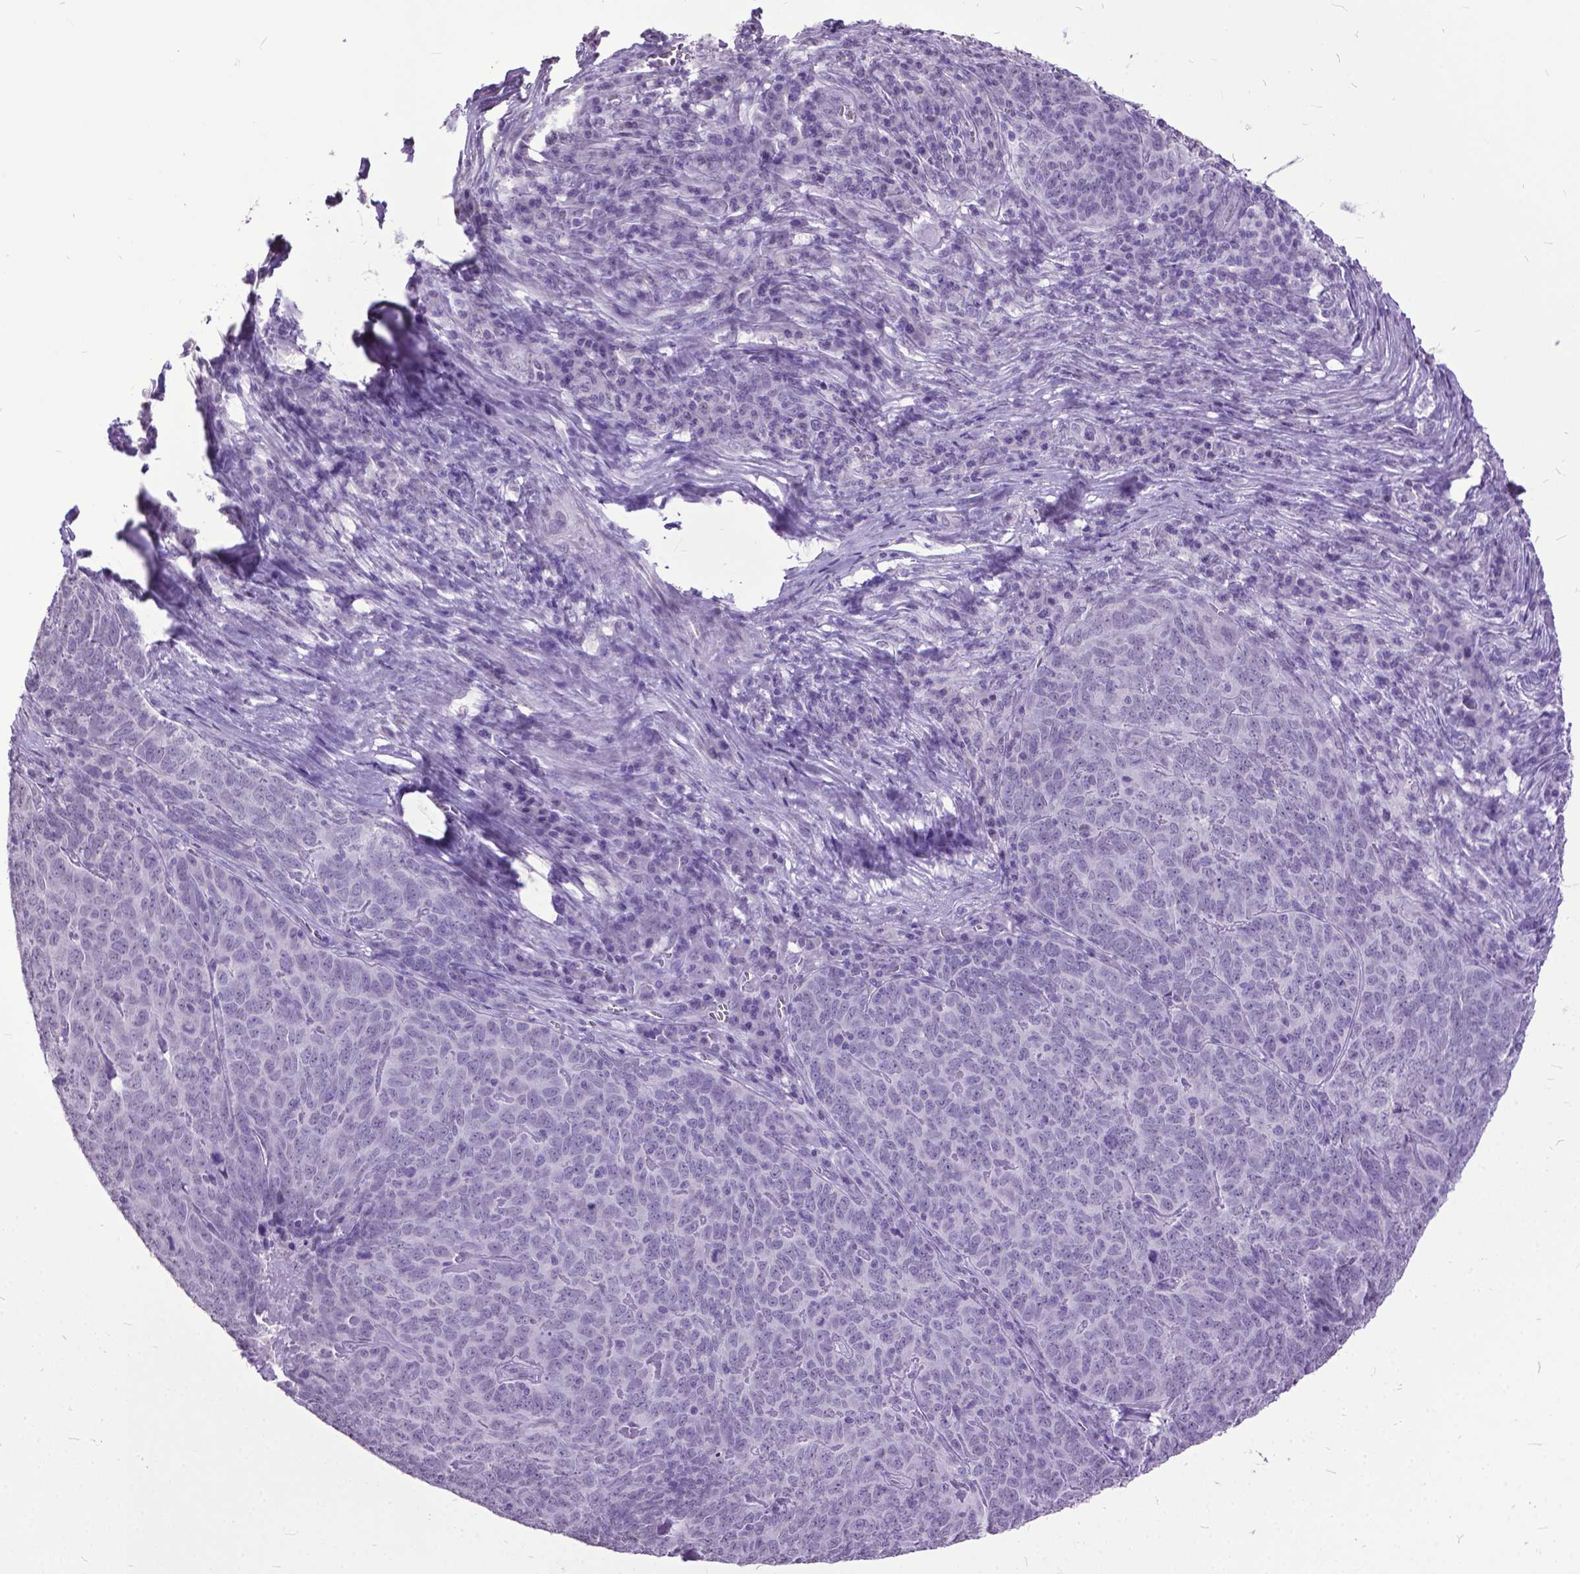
{"staining": {"intensity": "negative", "quantity": "none", "location": "none"}, "tissue": "skin cancer", "cell_type": "Tumor cells", "image_type": "cancer", "snomed": [{"axis": "morphology", "description": "Squamous cell carcinoma, NOS"}, {"axis": "topography", "description": "Skin"}, {"axis": "topography", "description": "Anal"}], "caption": "A histopathology image of human squamous cell carcinoma (skin) is negative for staining in tumor cells.", "gene": "MARCHF10", "patient": {"sex": "female", "age": 51}}